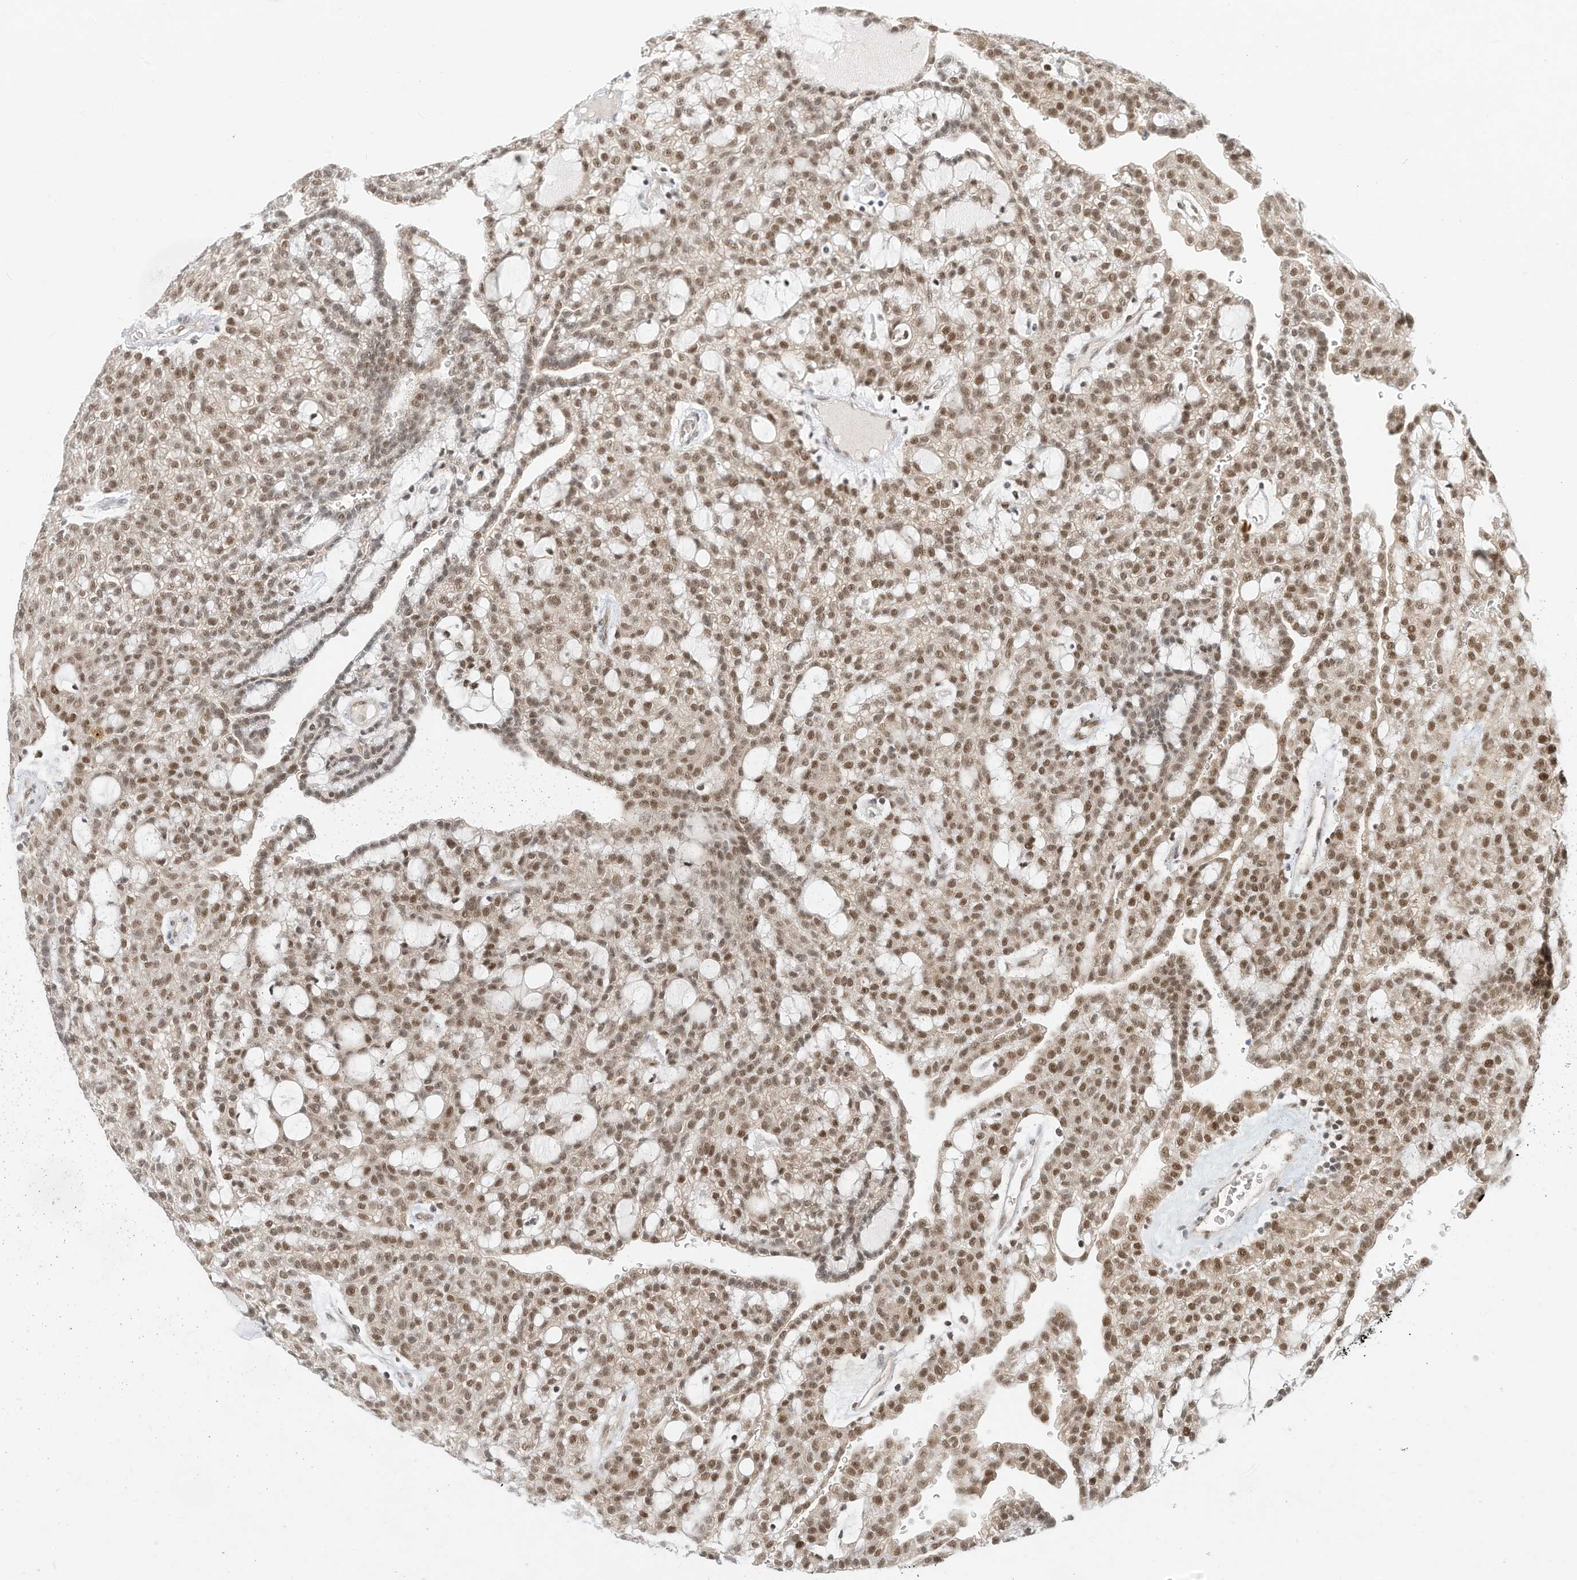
{"staining": {"intensity": "moderate", "quantity": ">75%", "location": "nuclear"}, "tissue": "renal cancer", "cell_type": "Tumor cells", "image_type": "cancer", "snomed": [{"axis": "morphology", "description": "Adenocarcinoma, NOS"}, {"axis": "topography", "description": "Kidney"}], "caption": "This image shows immunohistochemistry staining of human adenocarcinoma (renal), with medium moderate nuclear positivity in about >75% of tumor cells.", "gene": "OGT", "patient": {"sex": "male", "age": 63}}